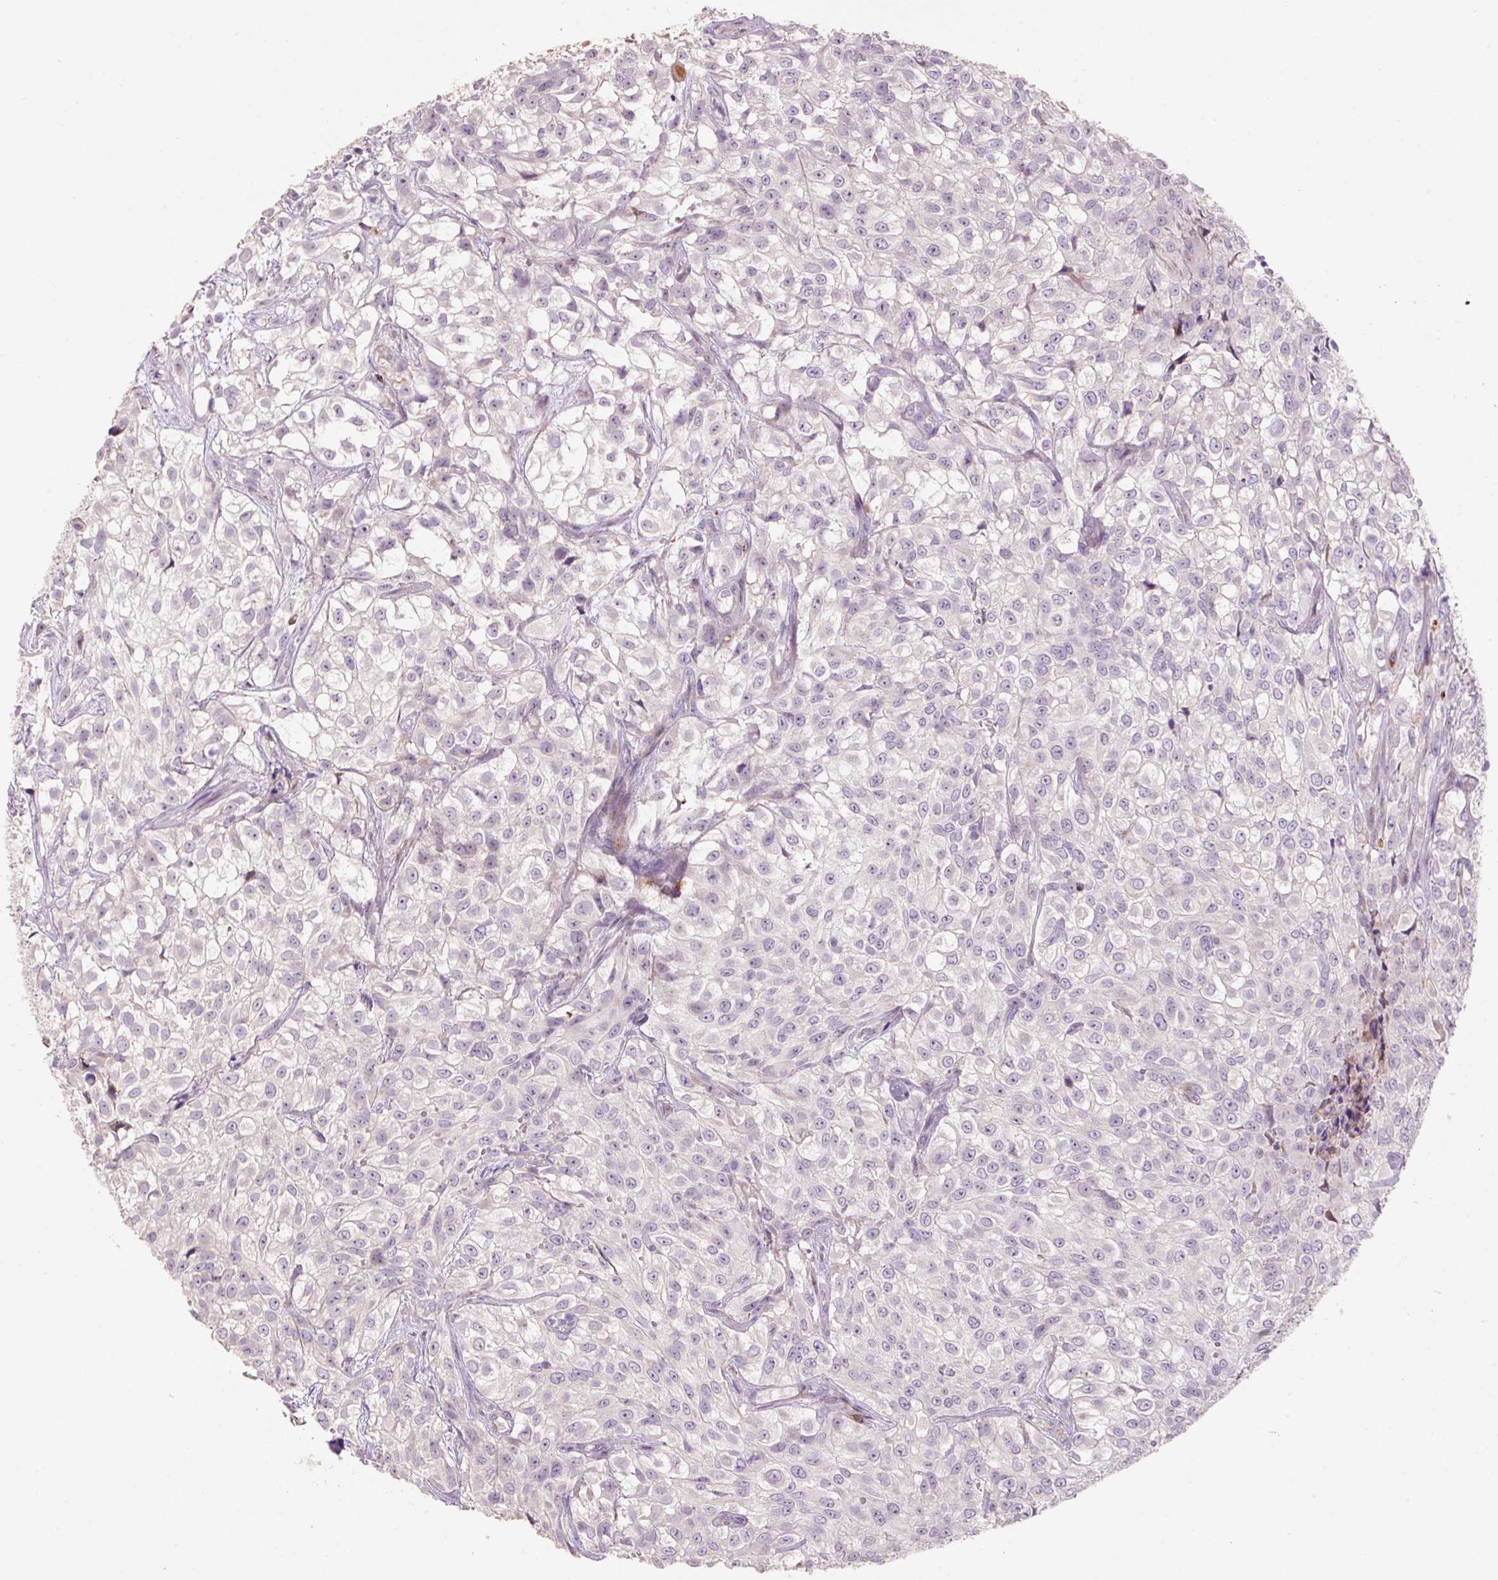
{"staining": {"intensity": "negative", "quantity": "none", "location": "none"}, "tissue": "urothelial cancer", "cell_type": "Tumor cells", "image_type": "cancer", "snomed": [{"axis": "morphology", "description": "Urothelial carcinoma, High grade"}, {"axis": "topography", "description": "Urinary bladder"}], "caption": "Human urothelial cancer stained for a protein using immunohistochemistry reveals no positivity in tumor cells.", "gene": "HAX1", "patient": {"sex": "male", "age": 56}}